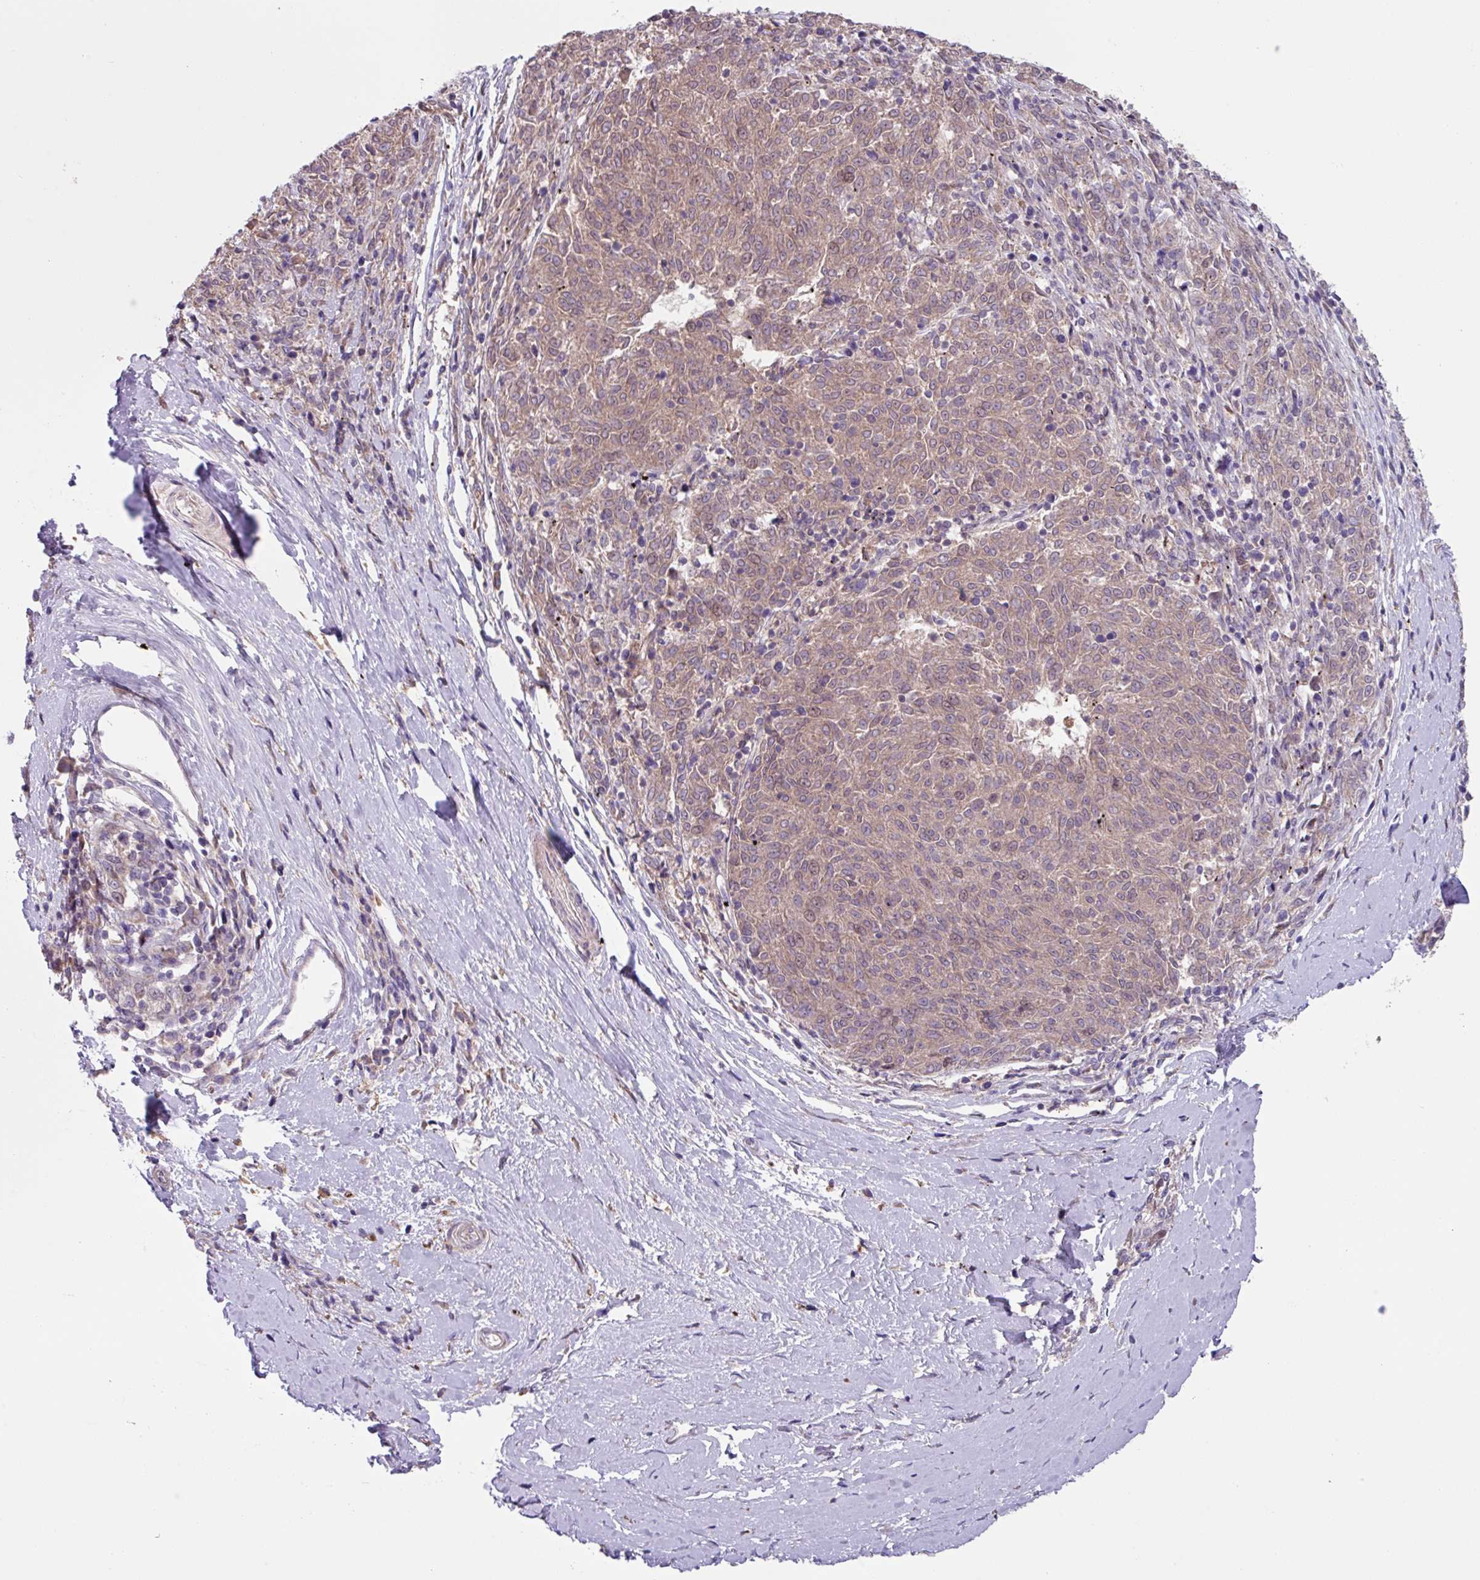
{"staining": {"intensity": "weak", "quantity": ">75%", "location": "cytoplasmic/membranous"}, "tissue": "melanoma", "cell_type": "Tumor cells", "image_type": "cancer", "snomed": [{"axis": "morphology", "description": "Malignant melanoma, NOS"}, {"axis": "topography", "description": "Skin"}], "caption": "Human malignant melanoma stained for a protein (brown) shows weak cytoplasmic/membranous positive staining in about >75% of tumor cells.", "gene": "IQCJ", "patient": {"sex": "female", "age": 72}}